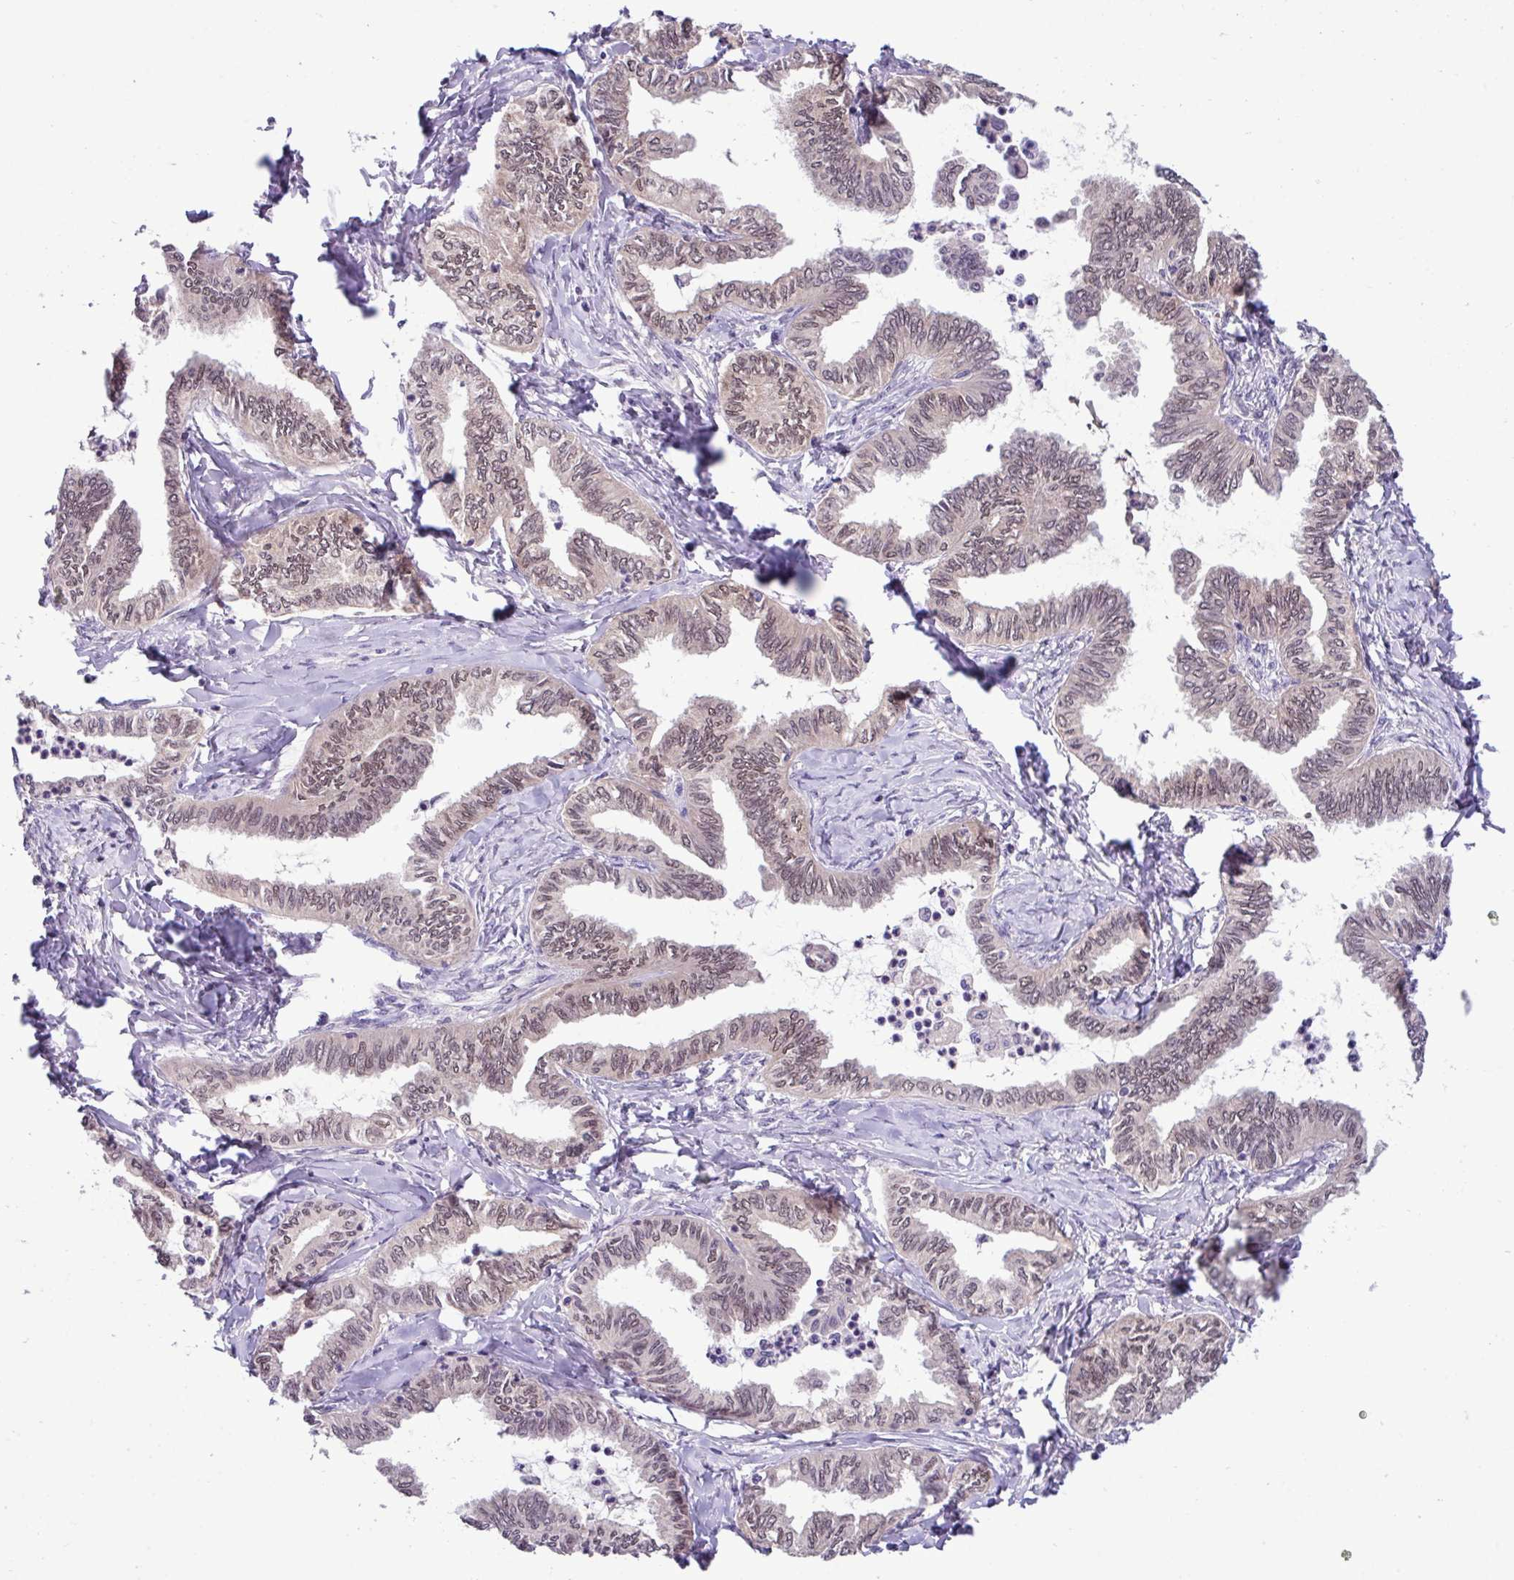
{"staining": {"intensity": "moderate", "quantity": ">75%", "location": "nuclear"}, "tissue": "ovarian cancer", "cell_type": "Tumor cells", "image_type": "cancer", "snomed": [{"axis": "morphology", "description": "Carcinoma, endometroid"}, {"axis": "topography", "description": "Ovary"}], "caption": "Protein expression by immunohistochemistry (IHC) exhibits moderate nuclear staining in about >75% of tumor cells in endometroid carcinoma (ovarian).", "gene": "PAX8", "patient": {"sex": "female", "age": 70}}